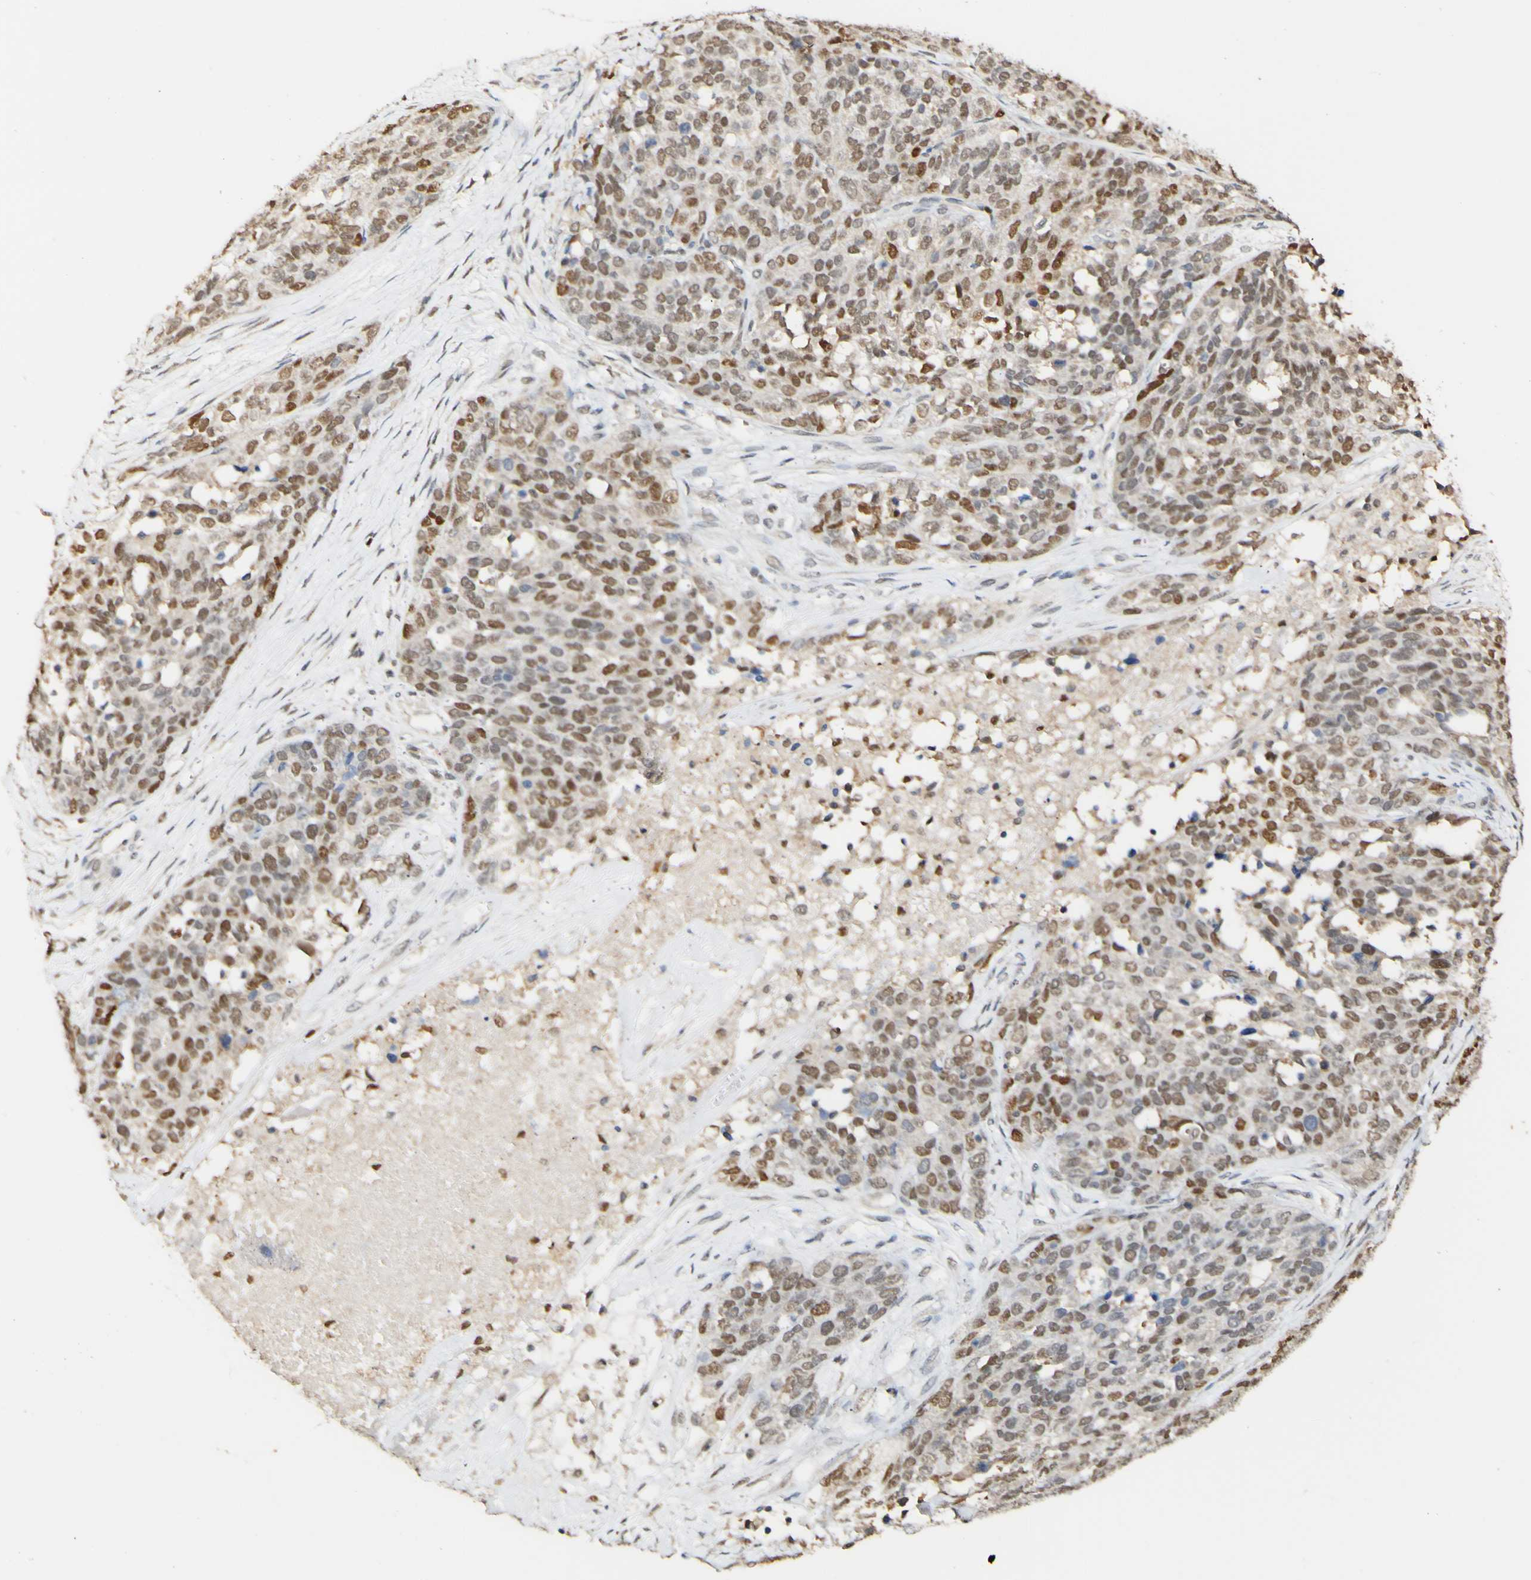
{"staining": {"intensity": "moderate", "quantity": ">75%", "location": "nuclear"}, "tissue": "ovarian cancer", "cell_type": "Tumor cells", "image_type": "cancer", "snomed": [{"axis": "morphology", "description": "Cystadenocarcinoma, serous, NOS"}, {"axis": "topography", "description": "Ovary"}], "caption": "High-magnification brightfield microscopy of serous cystadenocarcinoma (ovarian) stained with DAB (3,3'-diaminobenzidine) (brown) and counterstained with hematoxylin (blue). tumor cells exhibit moderate nuclear positivity is appreciated in about>75% of cells.", "gene": "MAP3K4", "patient": {"sex": "female", "age": 44}}